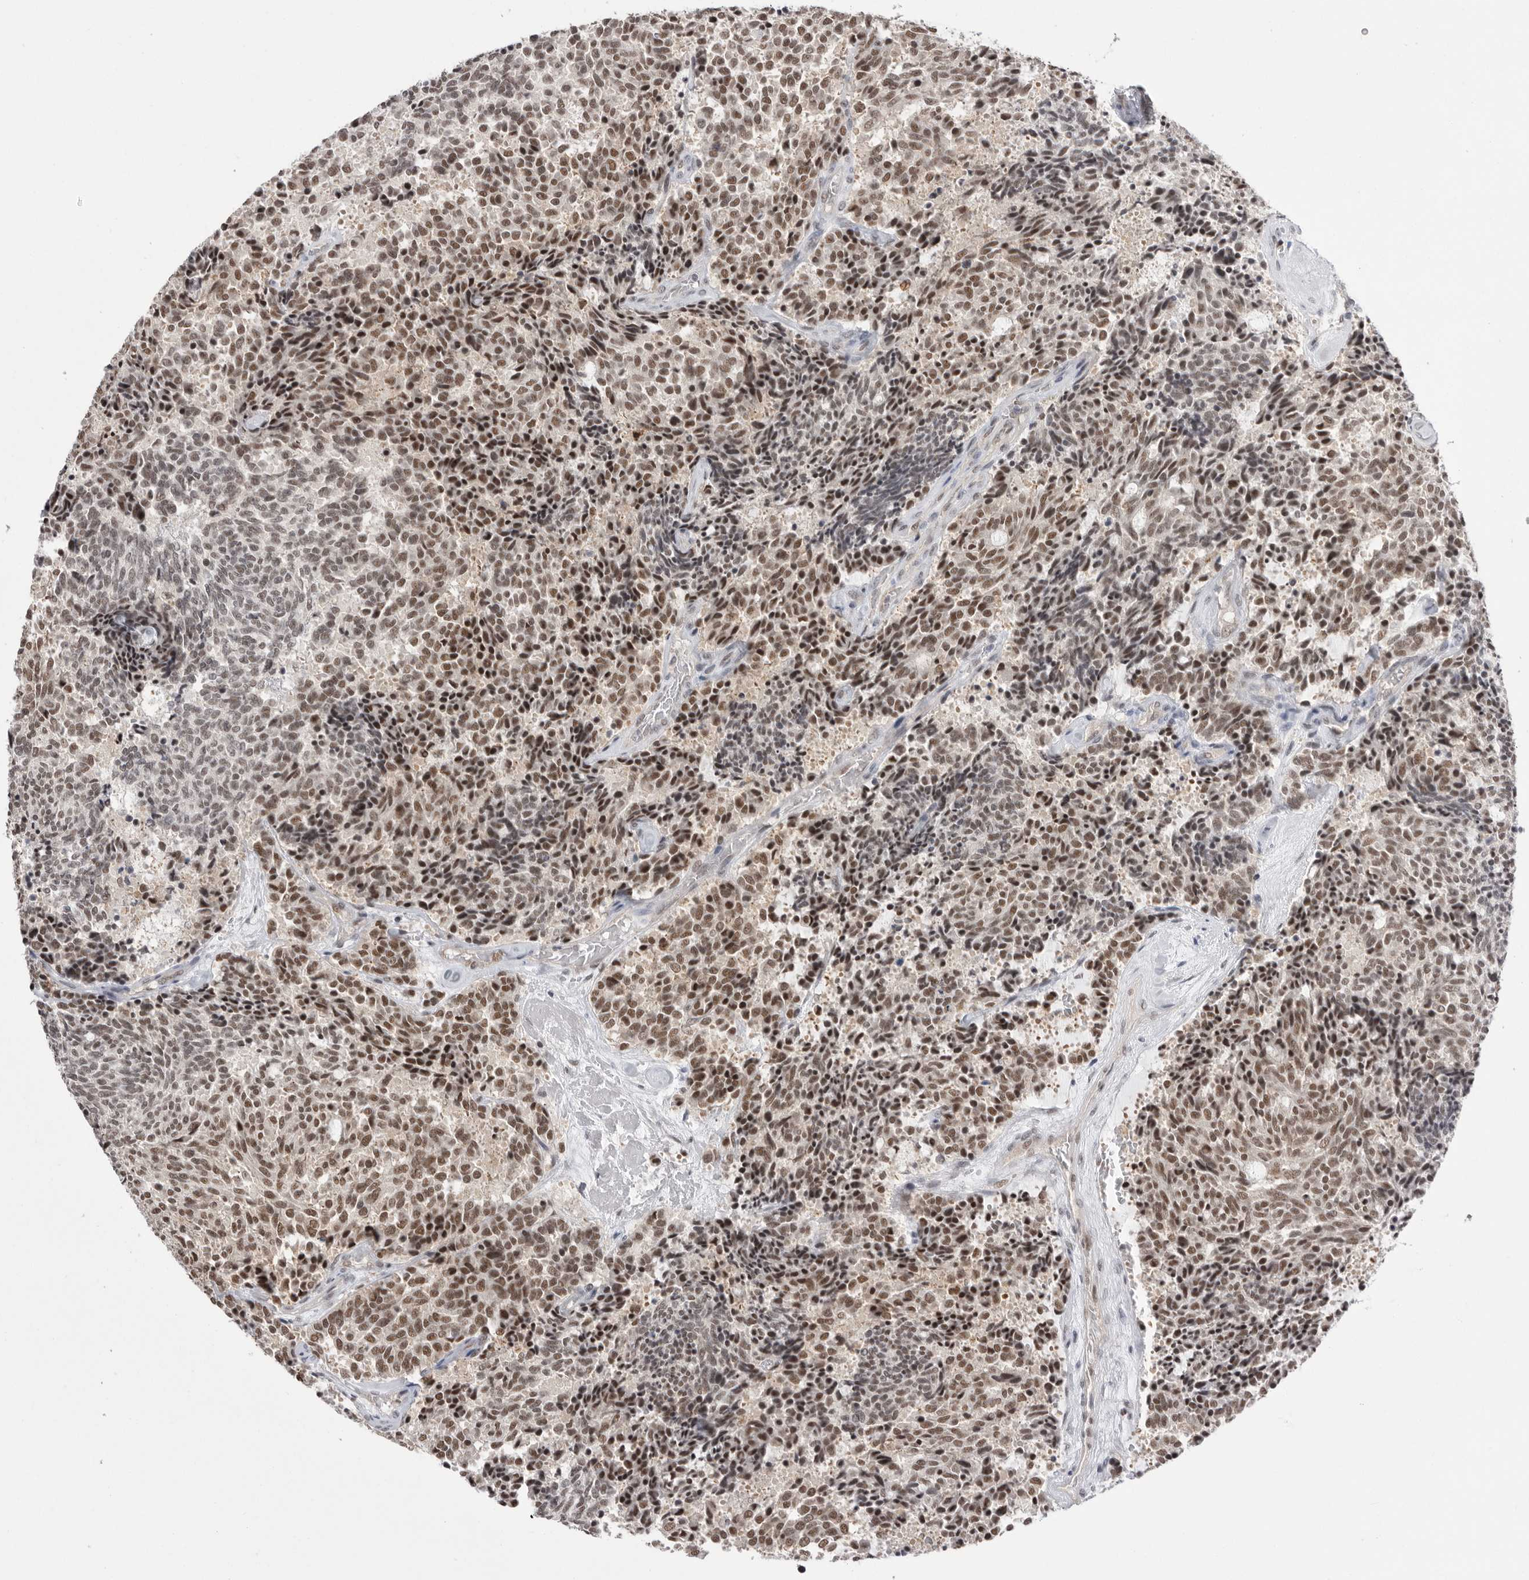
{"staining": {"intensity": "moderate", "quantity": ">75%", "location": "nuclear"}, "tissue": "carcinoid", "cell_type": "Tumor cells", "image_type": "cancer", "snomed": [{"axis": "morphology", "description": "Carcinoid, malignant, NOS"}, {"axis": "topography", "description": "Pancreas"}], "caption": "High-power microscopy captured an IHC image of malignant carcinoid, revealing moderate nuclear positivity in approximately >75% of tumor cells.", "gene": "BCLAF3", "patient": {"sex": "female", "age": 54}}